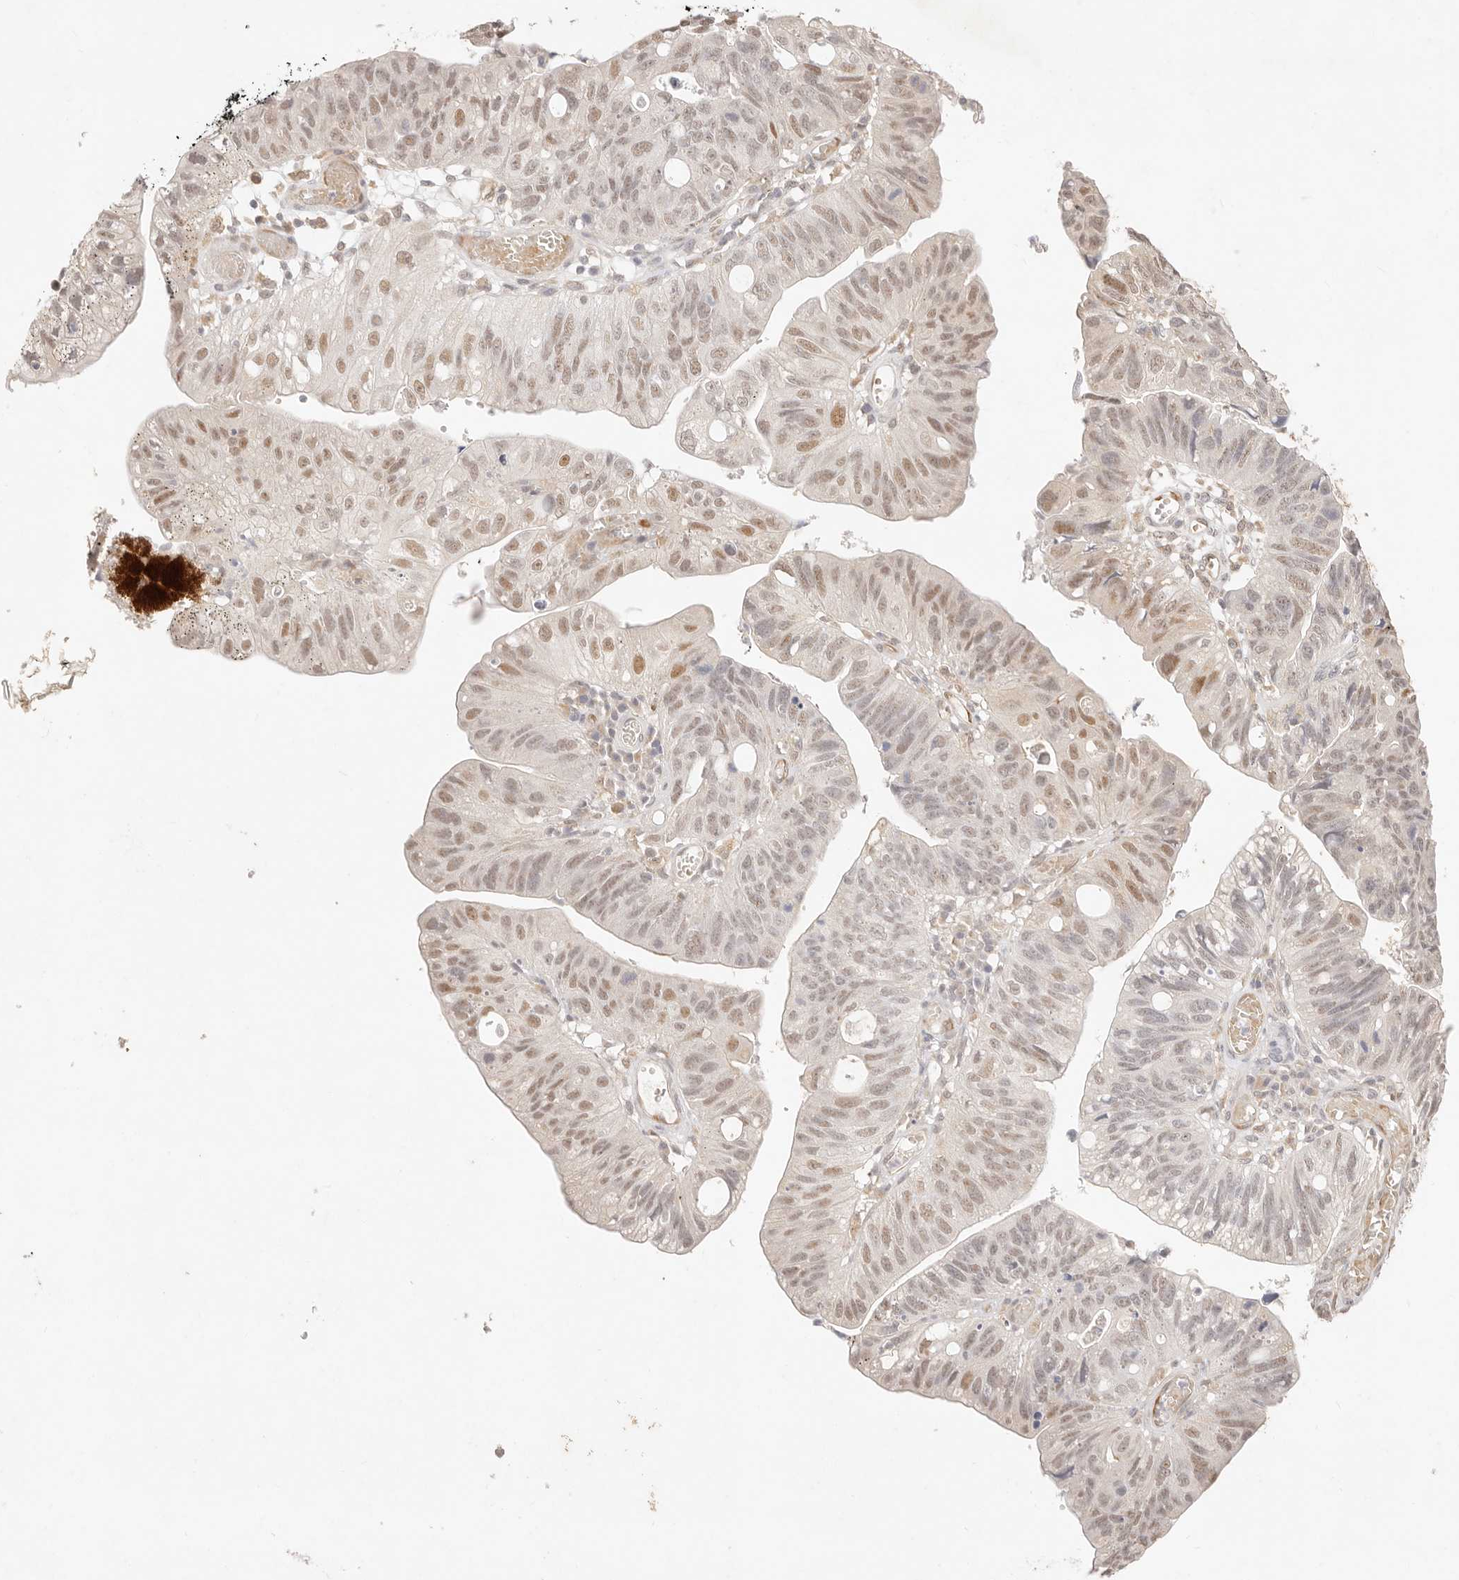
{"staining": {"intensity": "moderate", "quantity": "<25%", "location": "nuclear"}, "tissue": "stomach cancer", "cell_type": "Tumor cells", "image_type": "cancer", "snomed": [{"axis": "morphology", "description": "Adenocarcinoma, NOS"}, {"axis": "topography", "description": "Stomach"}], "caption": "Human adenocarcinoma (stomach) stained for a protein (brown) demonstrates moderate nuclear positive staining in about <25% of tumor cells.", "gene": "GPR156", "patient": {"sex": "male", "age": 59}}